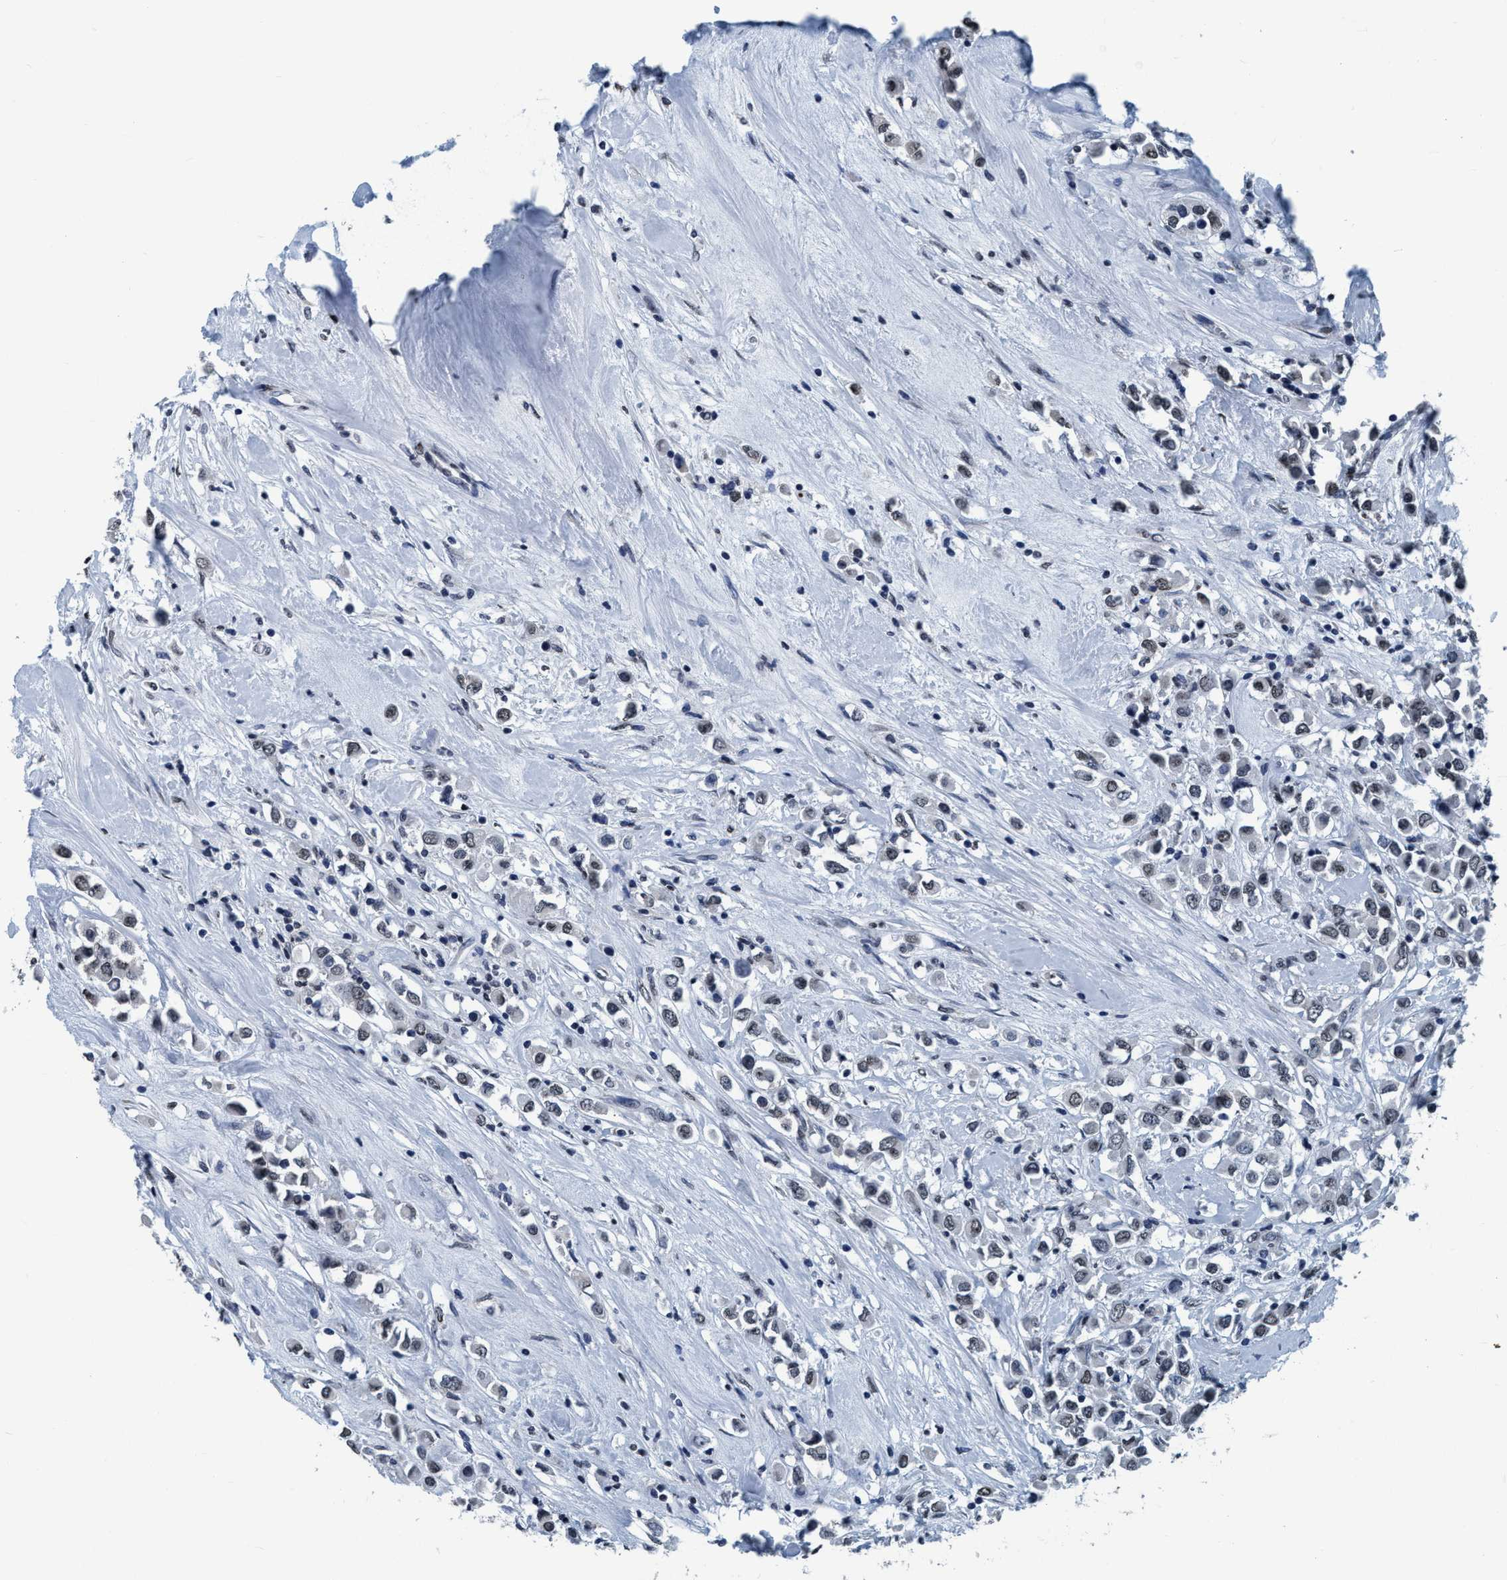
{"staining": {"intensity": "weak", "quantity": ">75%", "location": "nuclear"}, "tissue": "breast cancer", "cell_type": "Tumor cells", "image_type": "cancer", "snomed": [{"axis": "morphology", "description": "Duct carcinoma"}, {"axis": "topography", "description": "Breast"}], "caption": "Immunohistochemical staining of breast cancer demonstrates low levels of weak nuclear staining in approximately >75% of tumor cells.", "gene": "CCNE2", "patient": {"sex": "female", "age": 61}}